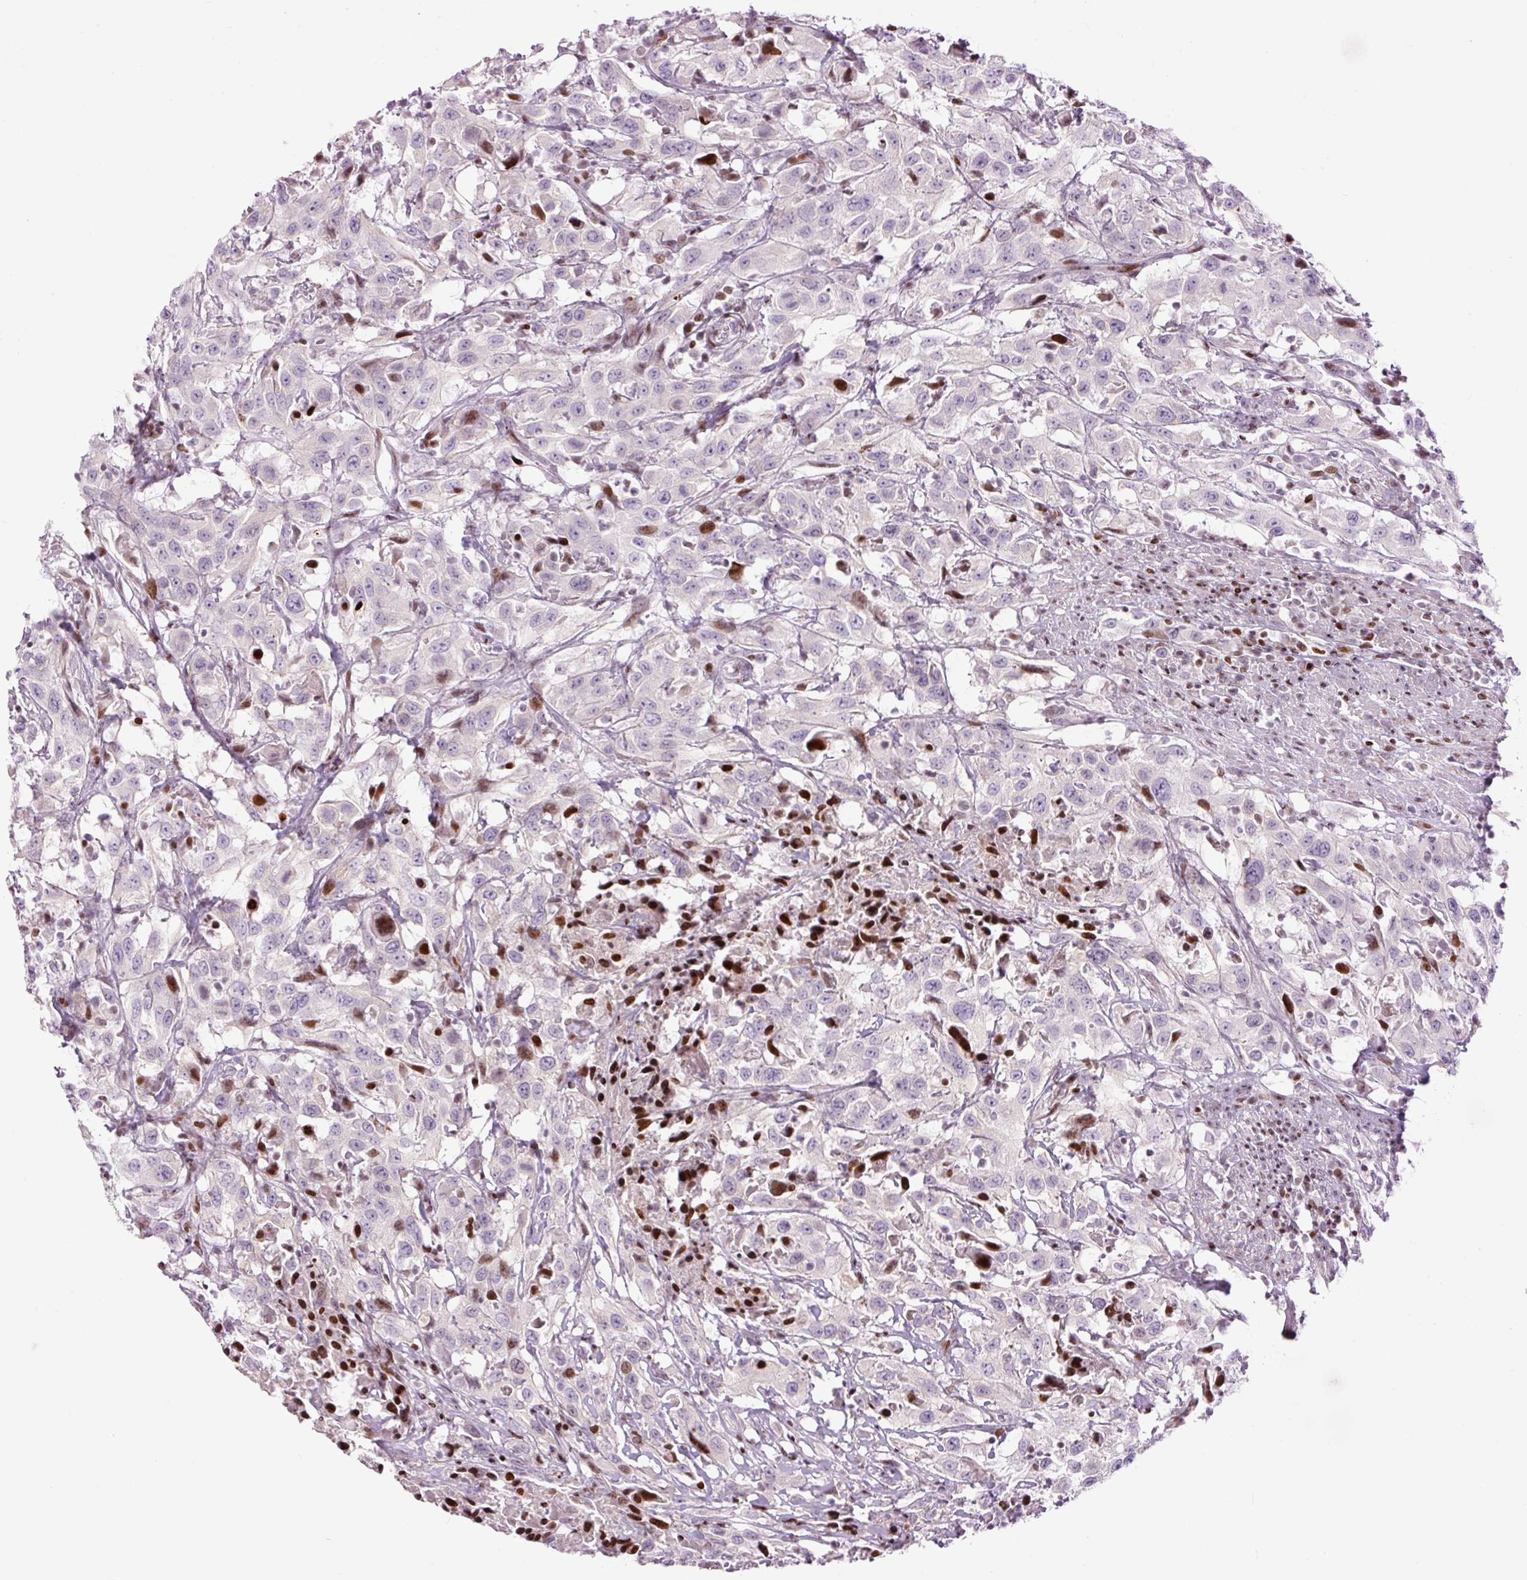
{"staining": {"intensity": "moderate", "quantity": "<25%", "location": "nuclear"}, "tissue": "urothelial cancer", "cell_type": "Tumor cells", "image_type": "cancer", "snomed": [{"axis": "morphology", "description": "Urothelial carcinoma, High grade"}, {"axis": "topography", "description": "Urinary bladder"}], "caption": "A brown stain labels moderate nuclear expression of a protein in urothelial cancer tumor cells.", "gene": "TMEM177", "patient": {"sex": "male", "age": 61}}